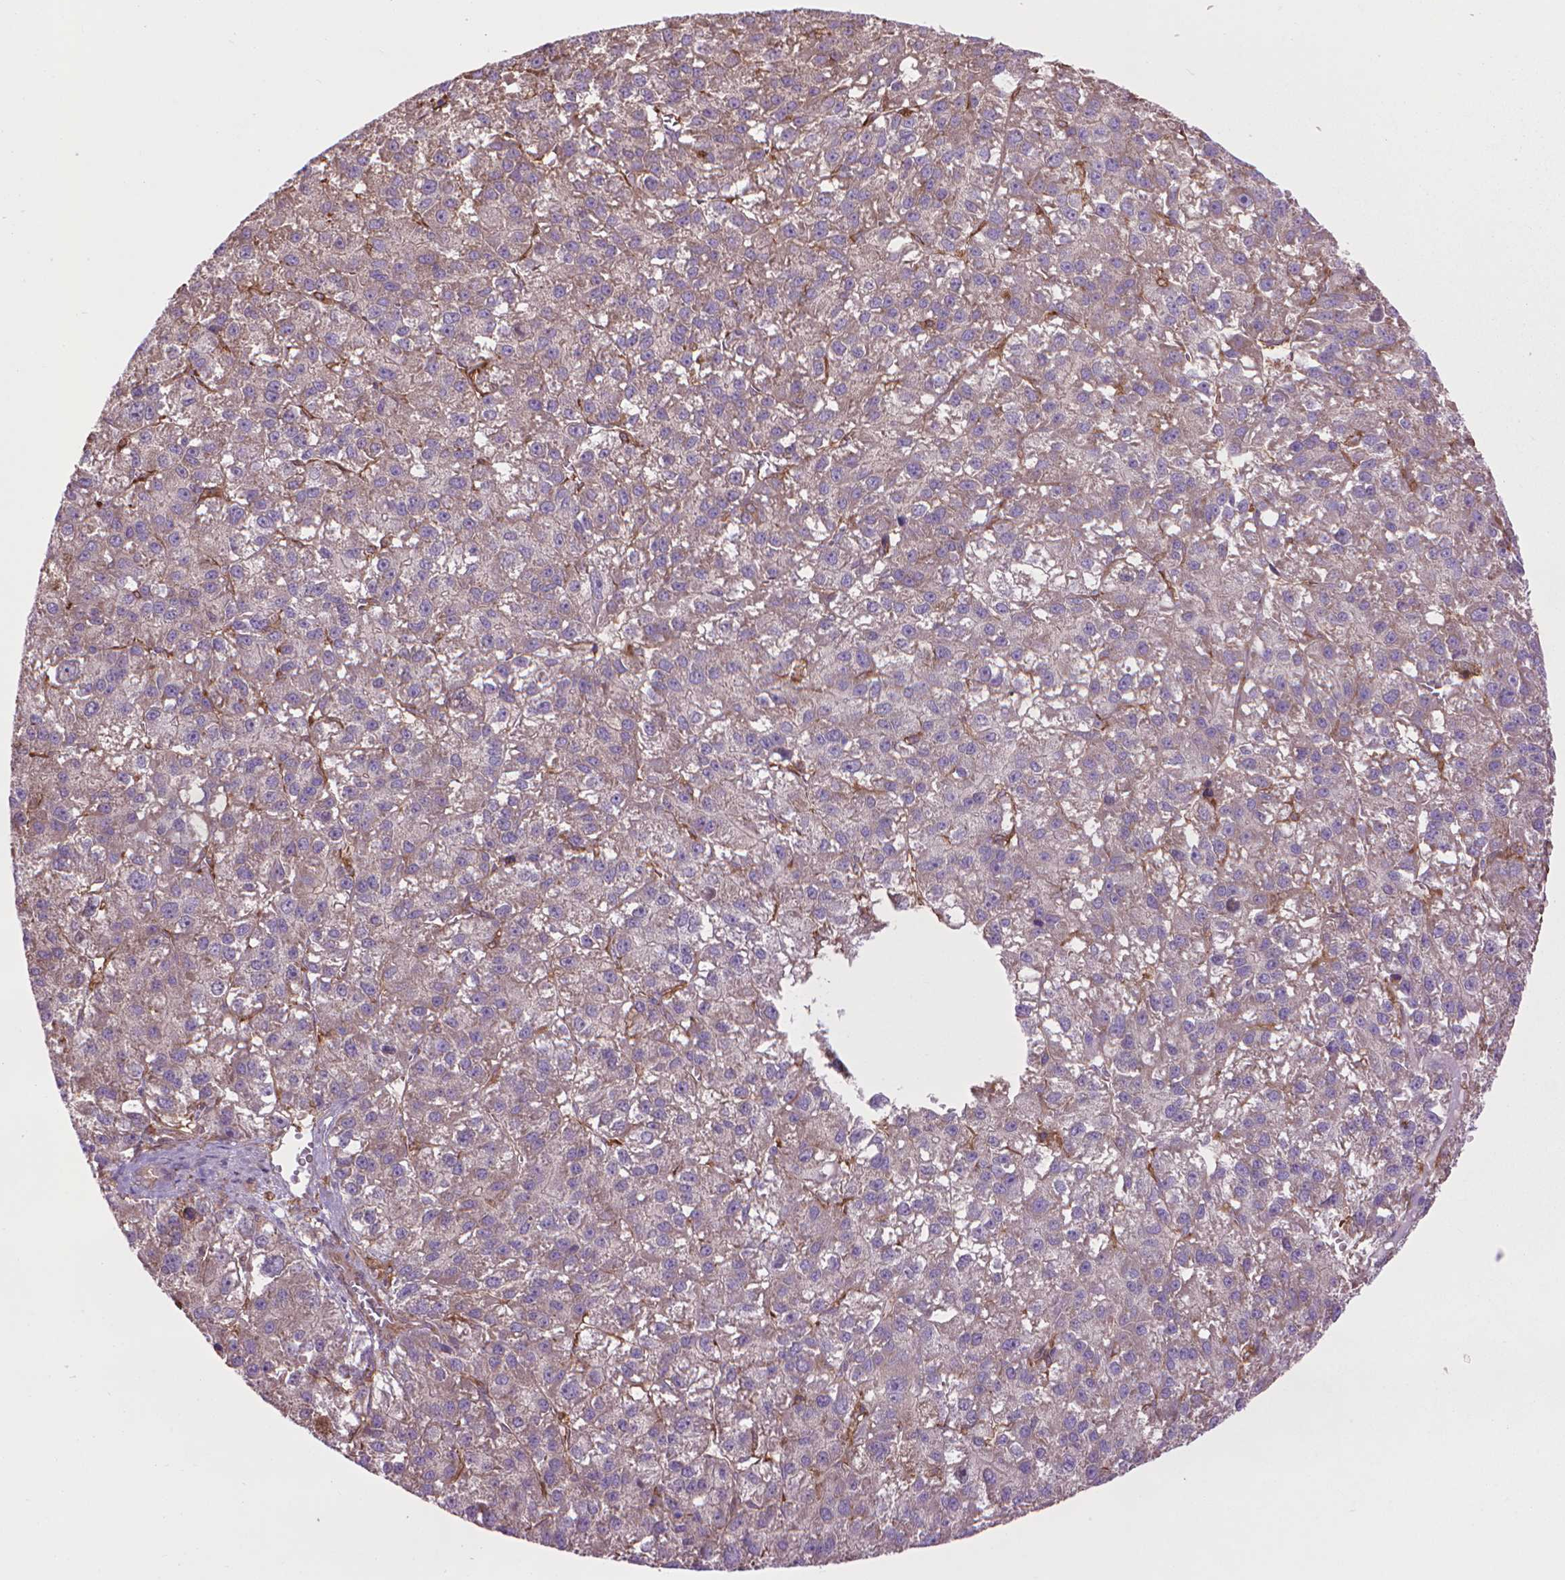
{"staining": {"intensity": "negative", "quantity": "none", "location": "none"}, "tissue": "liver cancer", "cell_type": "Tumor cells", "image_type": "cancer", "snomed": [{"axis": "morphology", "description": "Carcinoma, Hepatocellular, NOS"}, {"axis": "topography", "description": "Liver"}], "caption": "Image shows no significant protein positivity in tumor cells of liver cancer.", "gene": "CORO1B", "patient": {"sex": "female", "age": 70}}